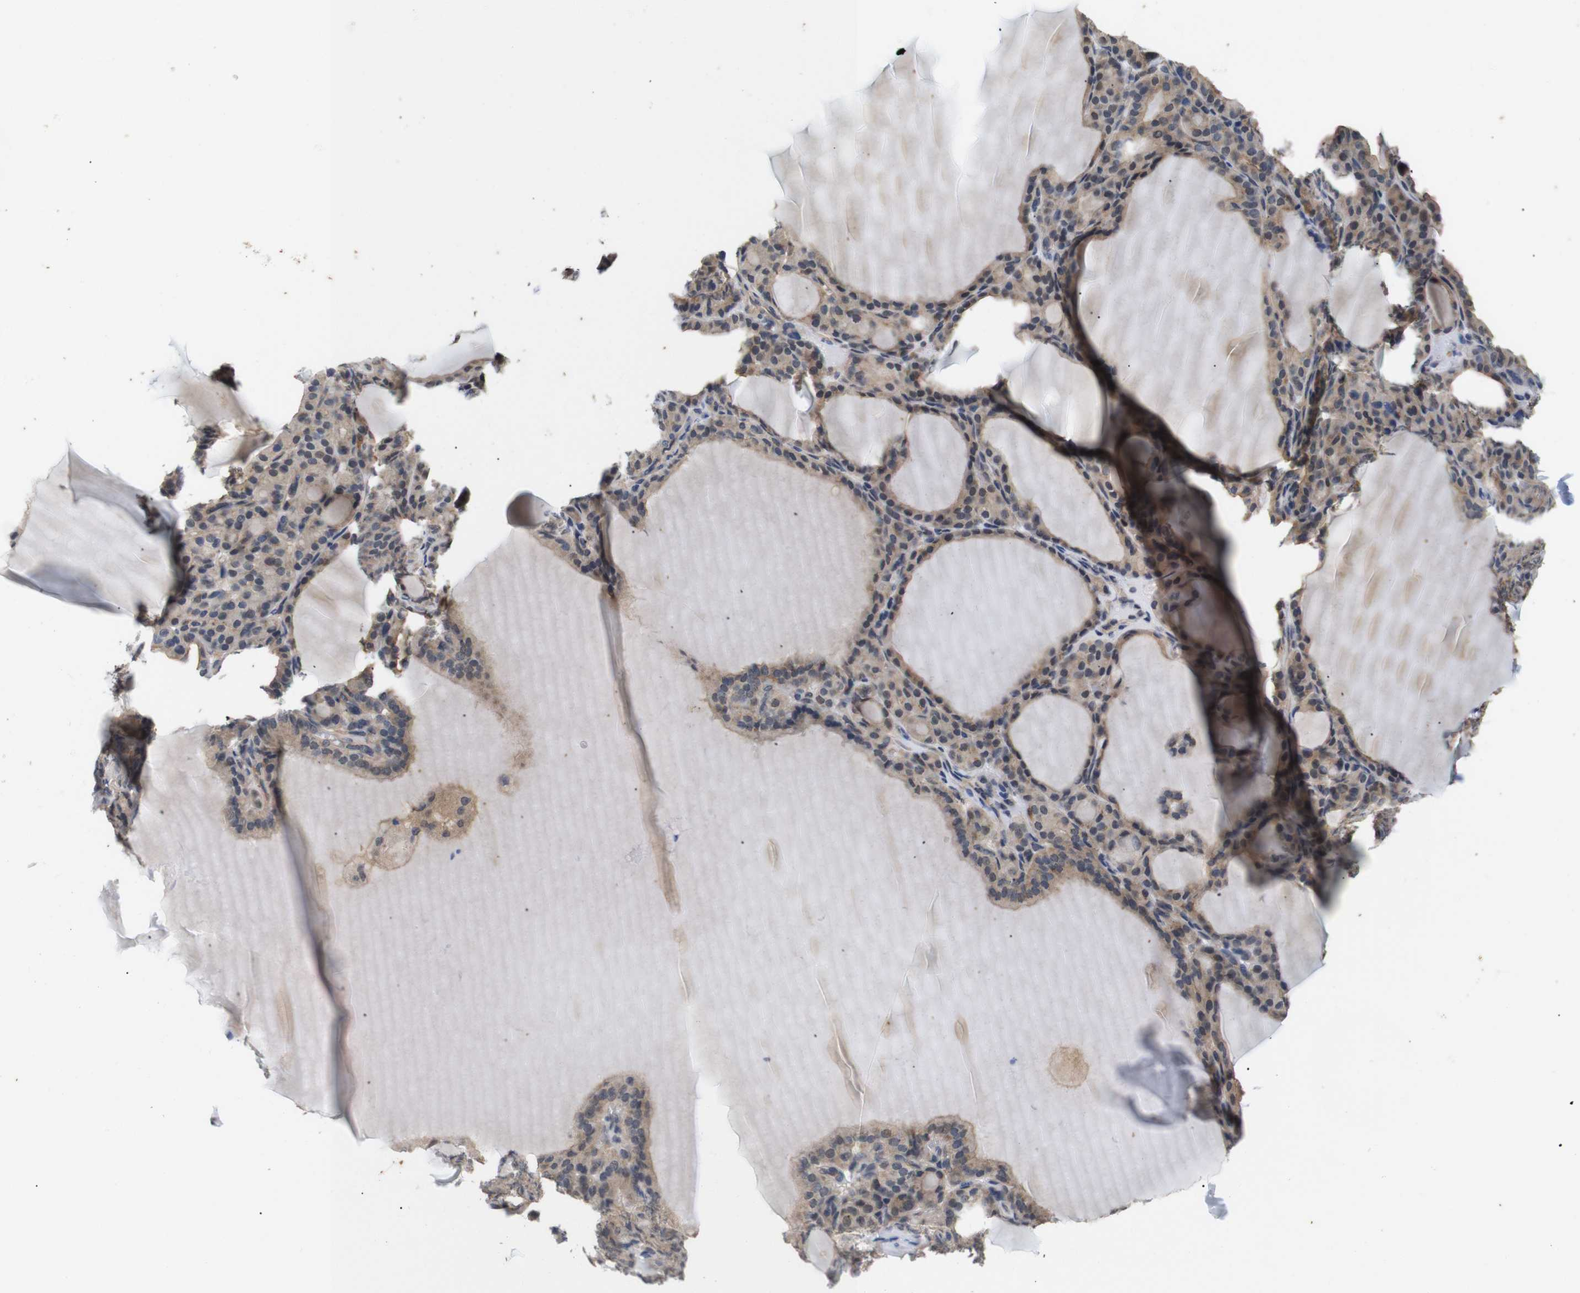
{"staining": {"intensity": "weak", "quantity": ">75%", "location": "cytoplasmic/membranous"}, "tissue": "thyroid gland", "cell_type": "Glandular cells", "image_type": "normal", "snomed": [{"axis": "morphology", "description": "Normal tissue, NOS"}, {"axis": "topography", "description": "Thyroid gland"}], "caption": "Immunohistochemical staining of unremarkable human thyroid gland demonstrates weak cytoplasmic/membranous protein positivity in about >75% of glandular cells. (DAB IHC, brown staining for protein, blue staining for nuclei).", "gene": "BRWD3", "patient": {"sex": "female", "age": 28}}